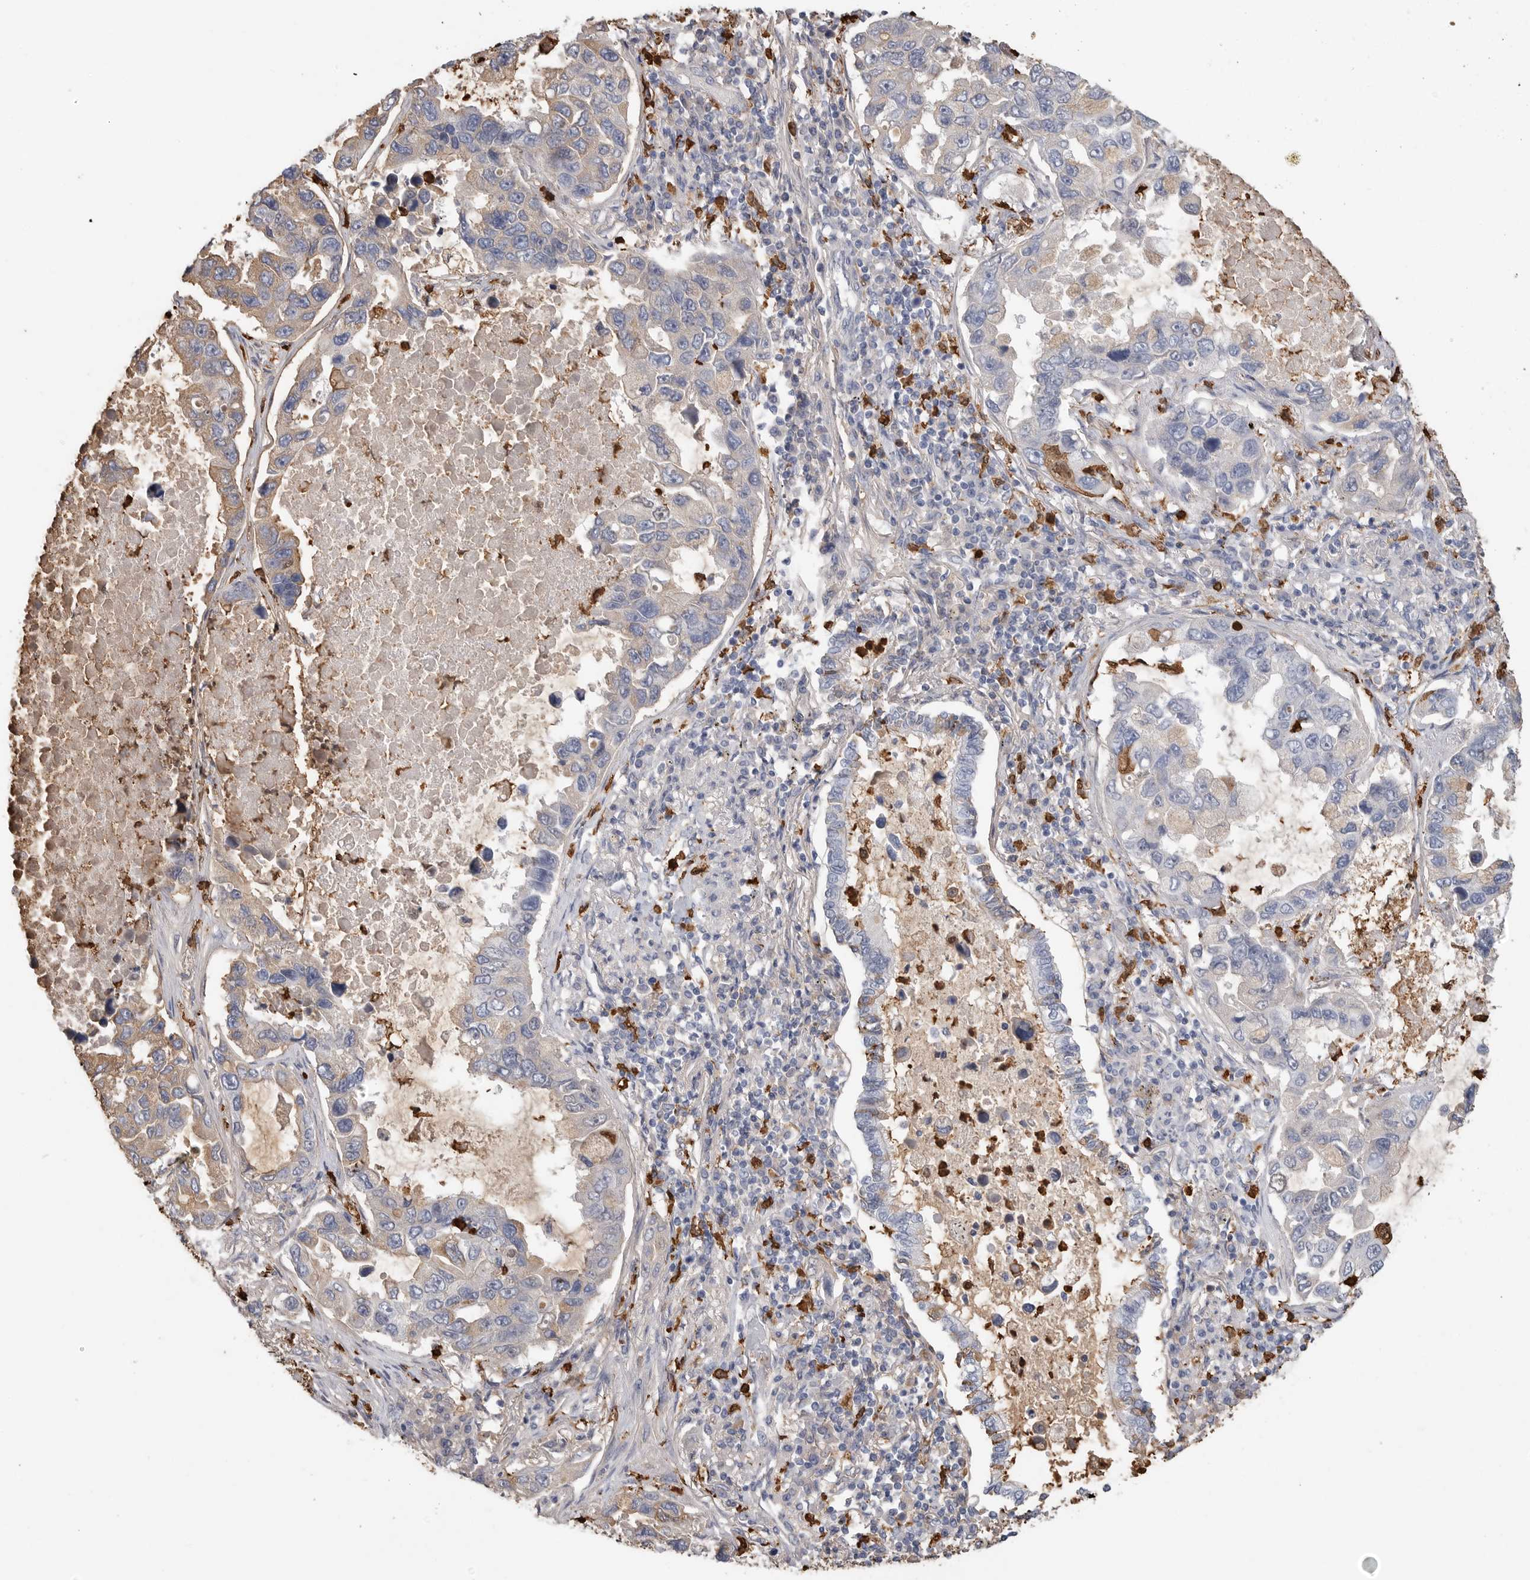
{"staining": {"intensity": "weak", "quantity": "25%-75%", "location": "cytoplasmic/membranous"}, "tissue": "lung cancer", "cell_type": "Tumor cells", "image_type": "cancer", "snomed": [{"axis": "morphology", "description": "Adenocarcinoma, NOS"}, {"axis": "topography", "description": "Lung"}], "caption": "Immunohistochemical staining of human lung cancer (adenocarcinoma) exhibits low levels of weak cytoplasmic/membranous staining in about 25%-75% of tumor cells.", "gene": "CYB561D1", "patient": {"sex": "male", "age": 64}}